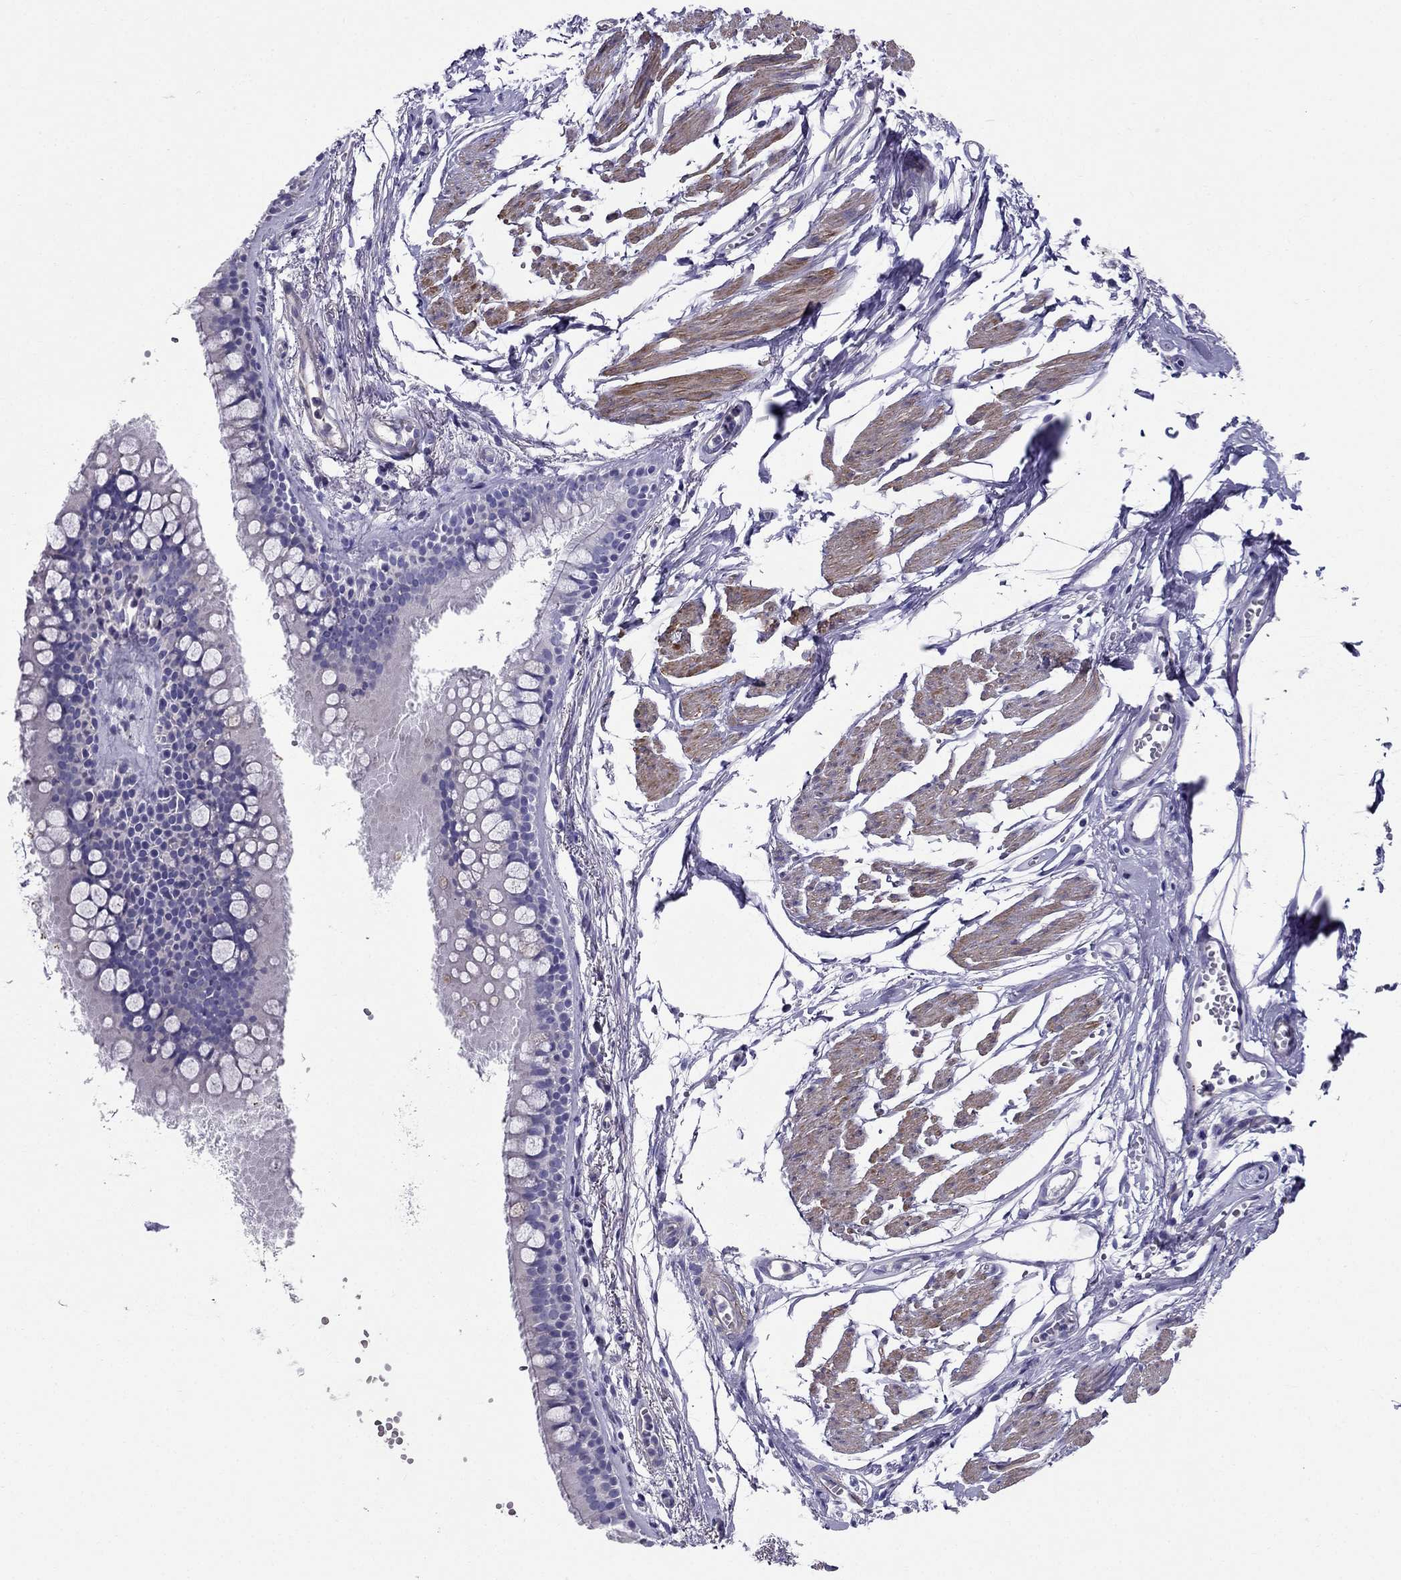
{"staining": {"intensity": "negative", "quantity": "none", "location": "none"}, "tissue": "soft tissue", "cell_type": "Fibroblasts", "image_type": "normal", "snomed": [{"axis": "morphology", "description": "Normal tissue, NOS"}, {"axis": "morphology", "description": "Squamous cell carcinoma, NOS"}, {"axis": "topography", "description": "Cartilage tissue"}, {"axis": "topography", "description": "Lung"}], "caption": "High power microscopy micrograph of an immunohistochemistry (IHC) photomicrograph of benign soft tissue, revealing no significant staining in fibroblasts.", "gene": "GPR50", "patient": {"sex": "male", "age": 66}}